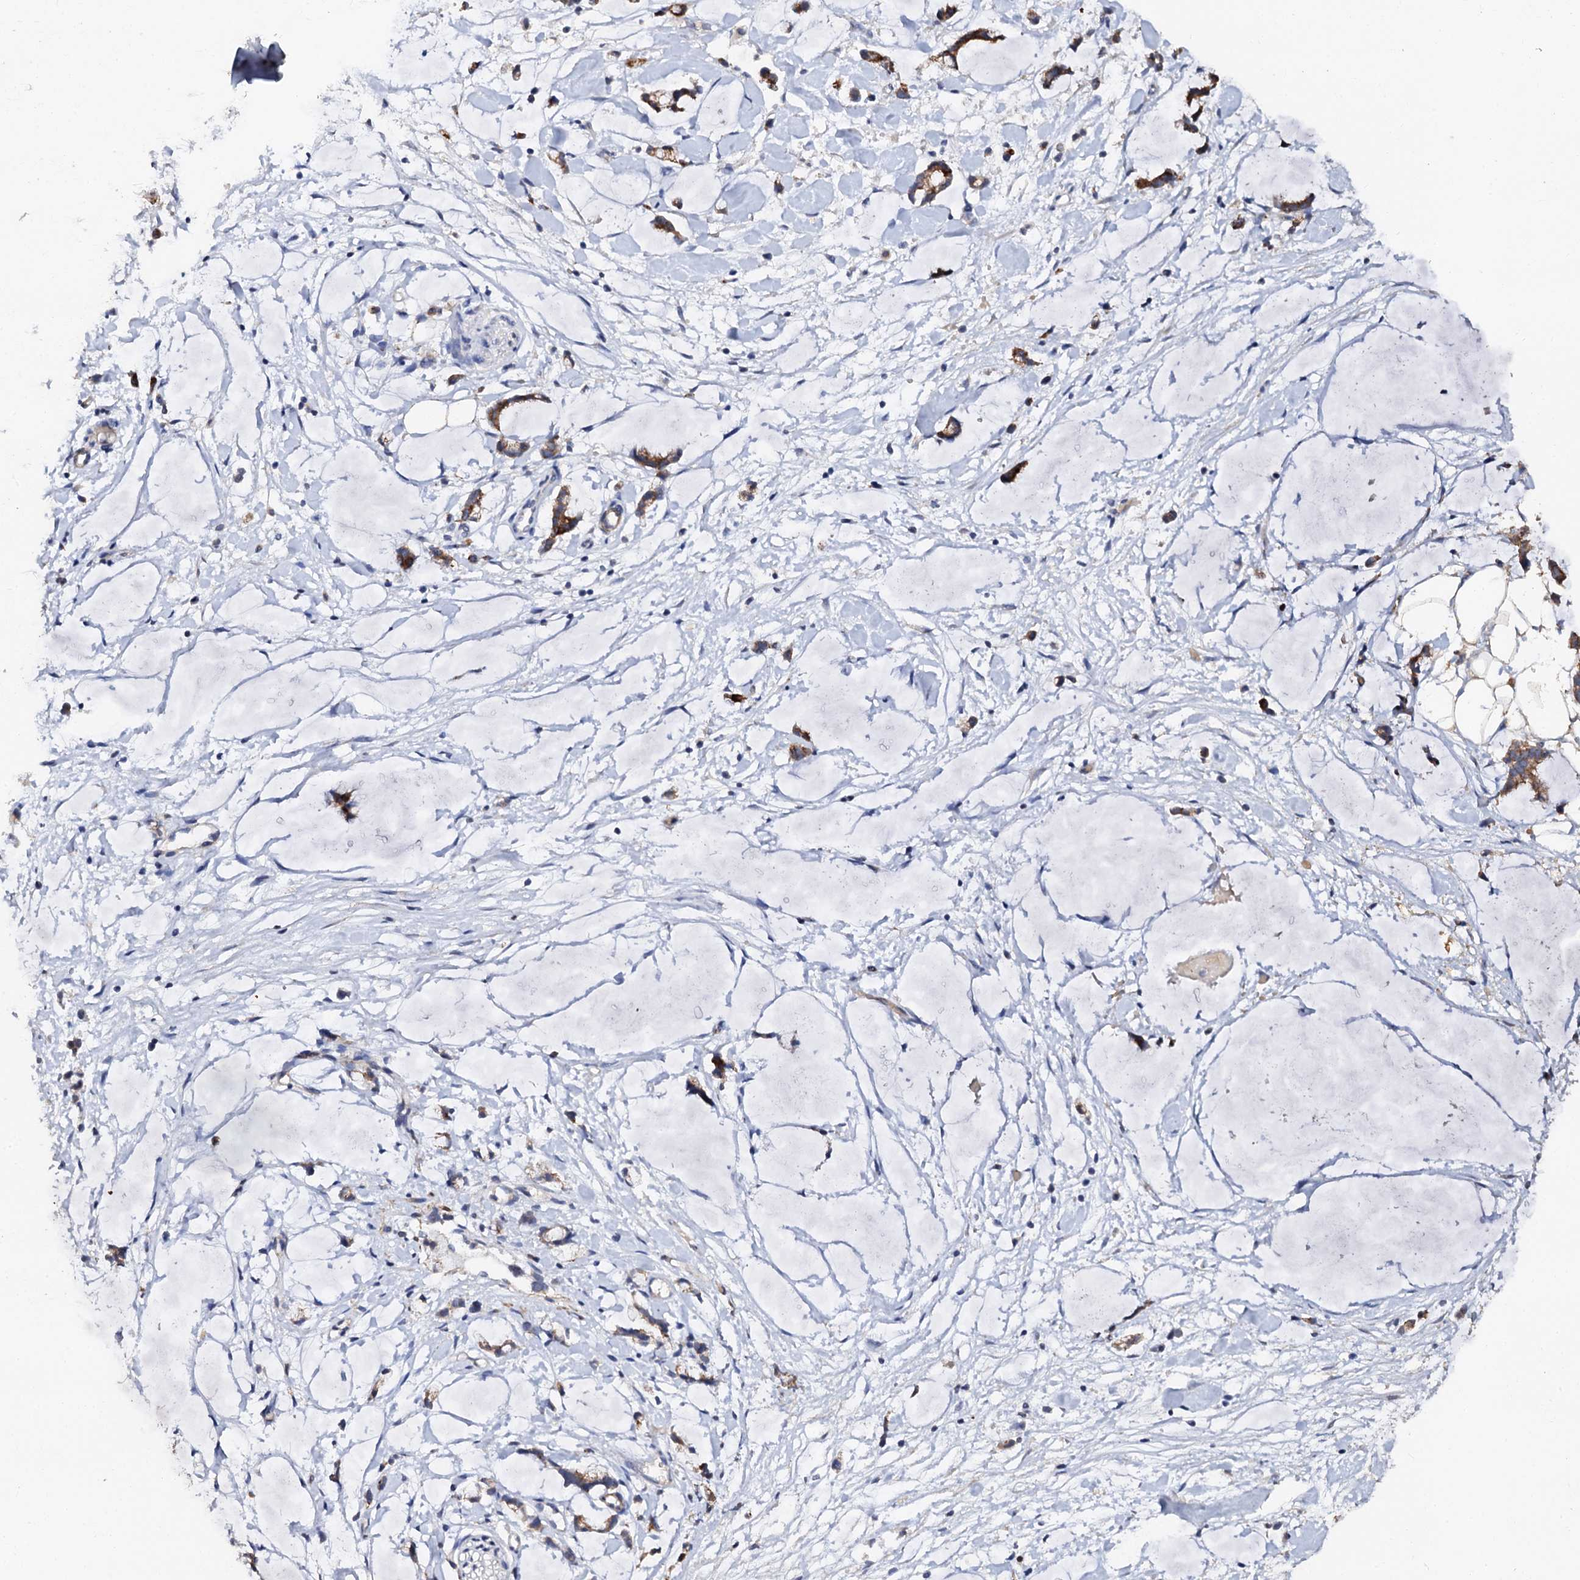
{"staining": {"intensity": "moderate", "quantity": ">75%", "location": "cytoplasmic/membranous"}, "tissue": "adipose tissue", "cell_type": "Adipocytes", "image_type": "normal", "snomed": [{"axis": "morphology", "description": "Normal tissue, NOS"}, {"axis": "morphology", "description": "Adenocarcinoma, NOS"}, {"axis": "topography", "description": "Colon"}, {"axis": "topography", "description": "Peripheral nerve tissue"}], "caption": "Moderate cytoplasmic/membranous expression for a protein is present in about >75% of adipocytes of benign adipose tissue using IHC.", "gene": "VPS36", "patient": {"sex": "male", "age": 14}}